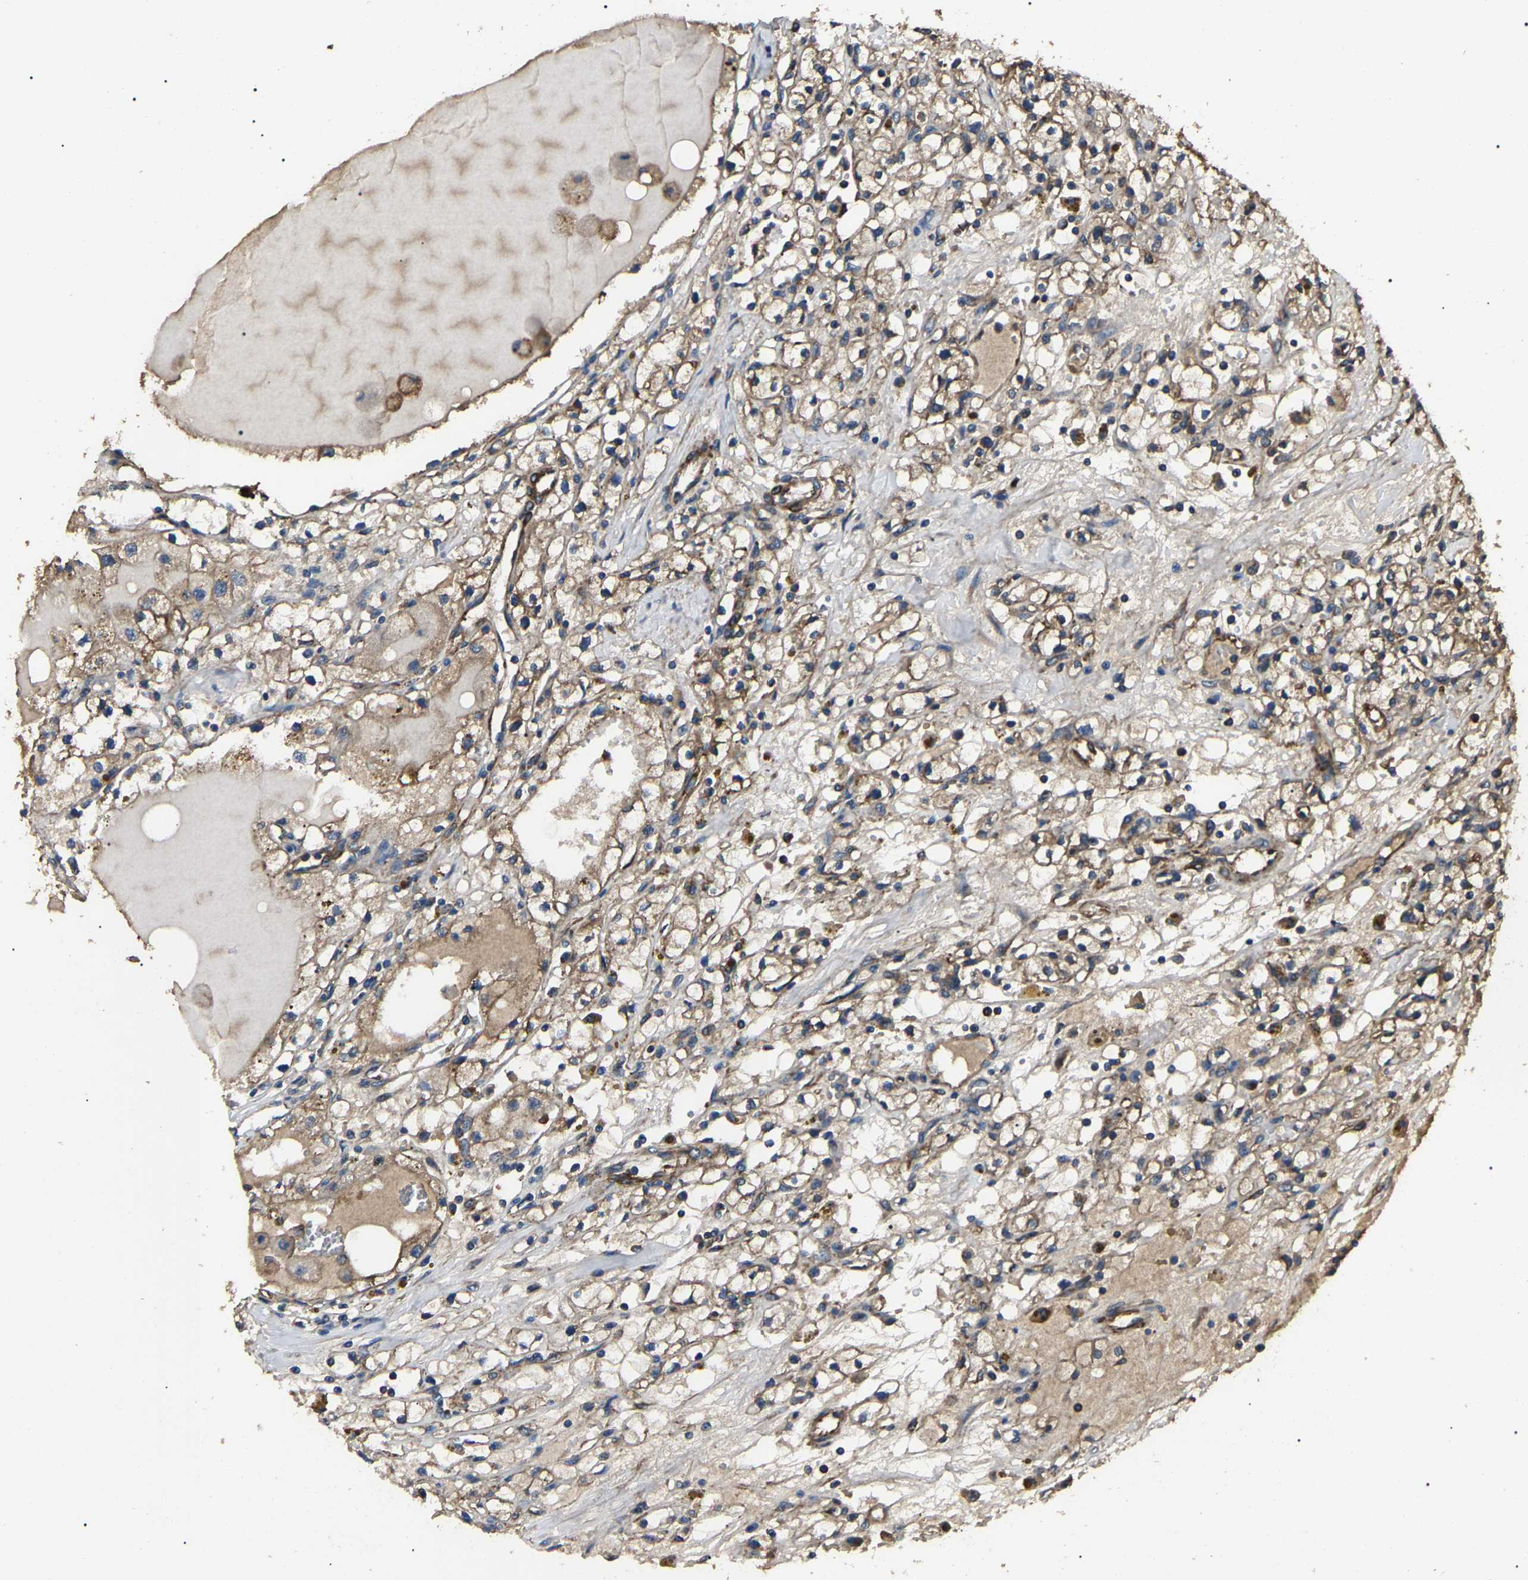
{"staining": {"intensity": "moderate", "quantity": ">75%", "location": "cytoplasmic/membranous"}, "tissue": "renal cancer", "cell_type": "Tumor cells", "image_type": "cancer", "snomed": [{"axis": "morphology", "description": "Adenocarcinoma, NOS"}, {"axis": "topography", "description": "Kidney"}], "caption": "A brown stain shows moderate cytoplasmic/membranous staining of a protein in human renal cancer (adenocarcinoma) tumor cells. The staining was performed using DAB (3,3'-diaminobenzidine), with brown indicating positive protein expression. Nuclei are stained blue with hematoxylin.", "gene": "HSCB", "patient": {"sex": "male", "age": 56}}